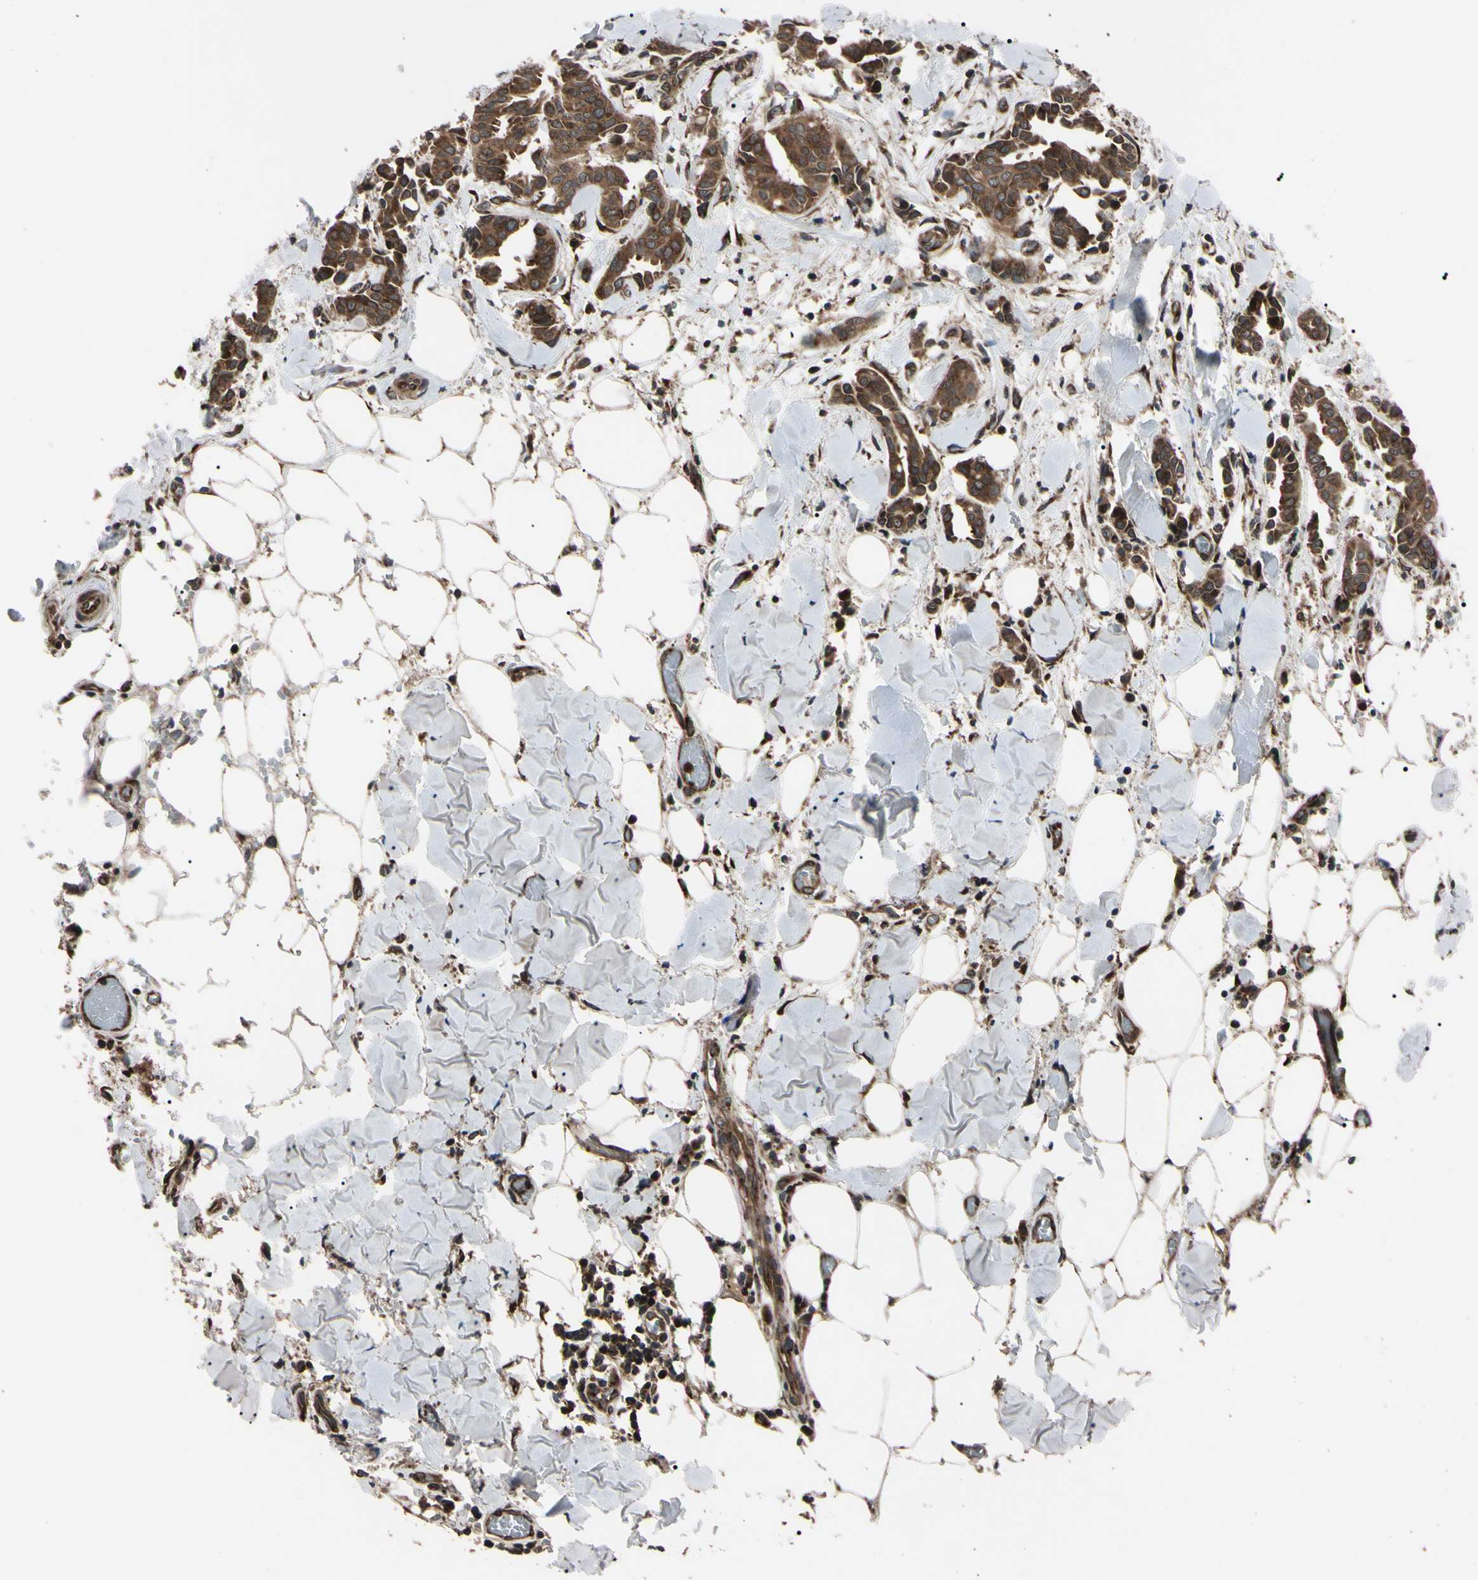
{"staining": {"intensity": "strong", "quantity": ">75%", "location": "cytoplasmic/membranous"}, "tissue": "head and neck cancer", "cell_type": "Tumor cells", "image_type": "cancer", "snomed": [{"axis": "morphology", "description": "Adenocarcinoma, NOS"}, {"axis": "topography", "description": "Salivary gland"}, {"axis": "topography", "description": "Head-Neck"}], "caption": "Immunohistochemical staining of human head and neck cancer (adenocarcinoma) shows high levels of strong cytoplasmic/membranous expression in approximately >75% of tumor cells.", "gene": "GUCY1B1", "patient": {"sex": "female", "age": 59}}